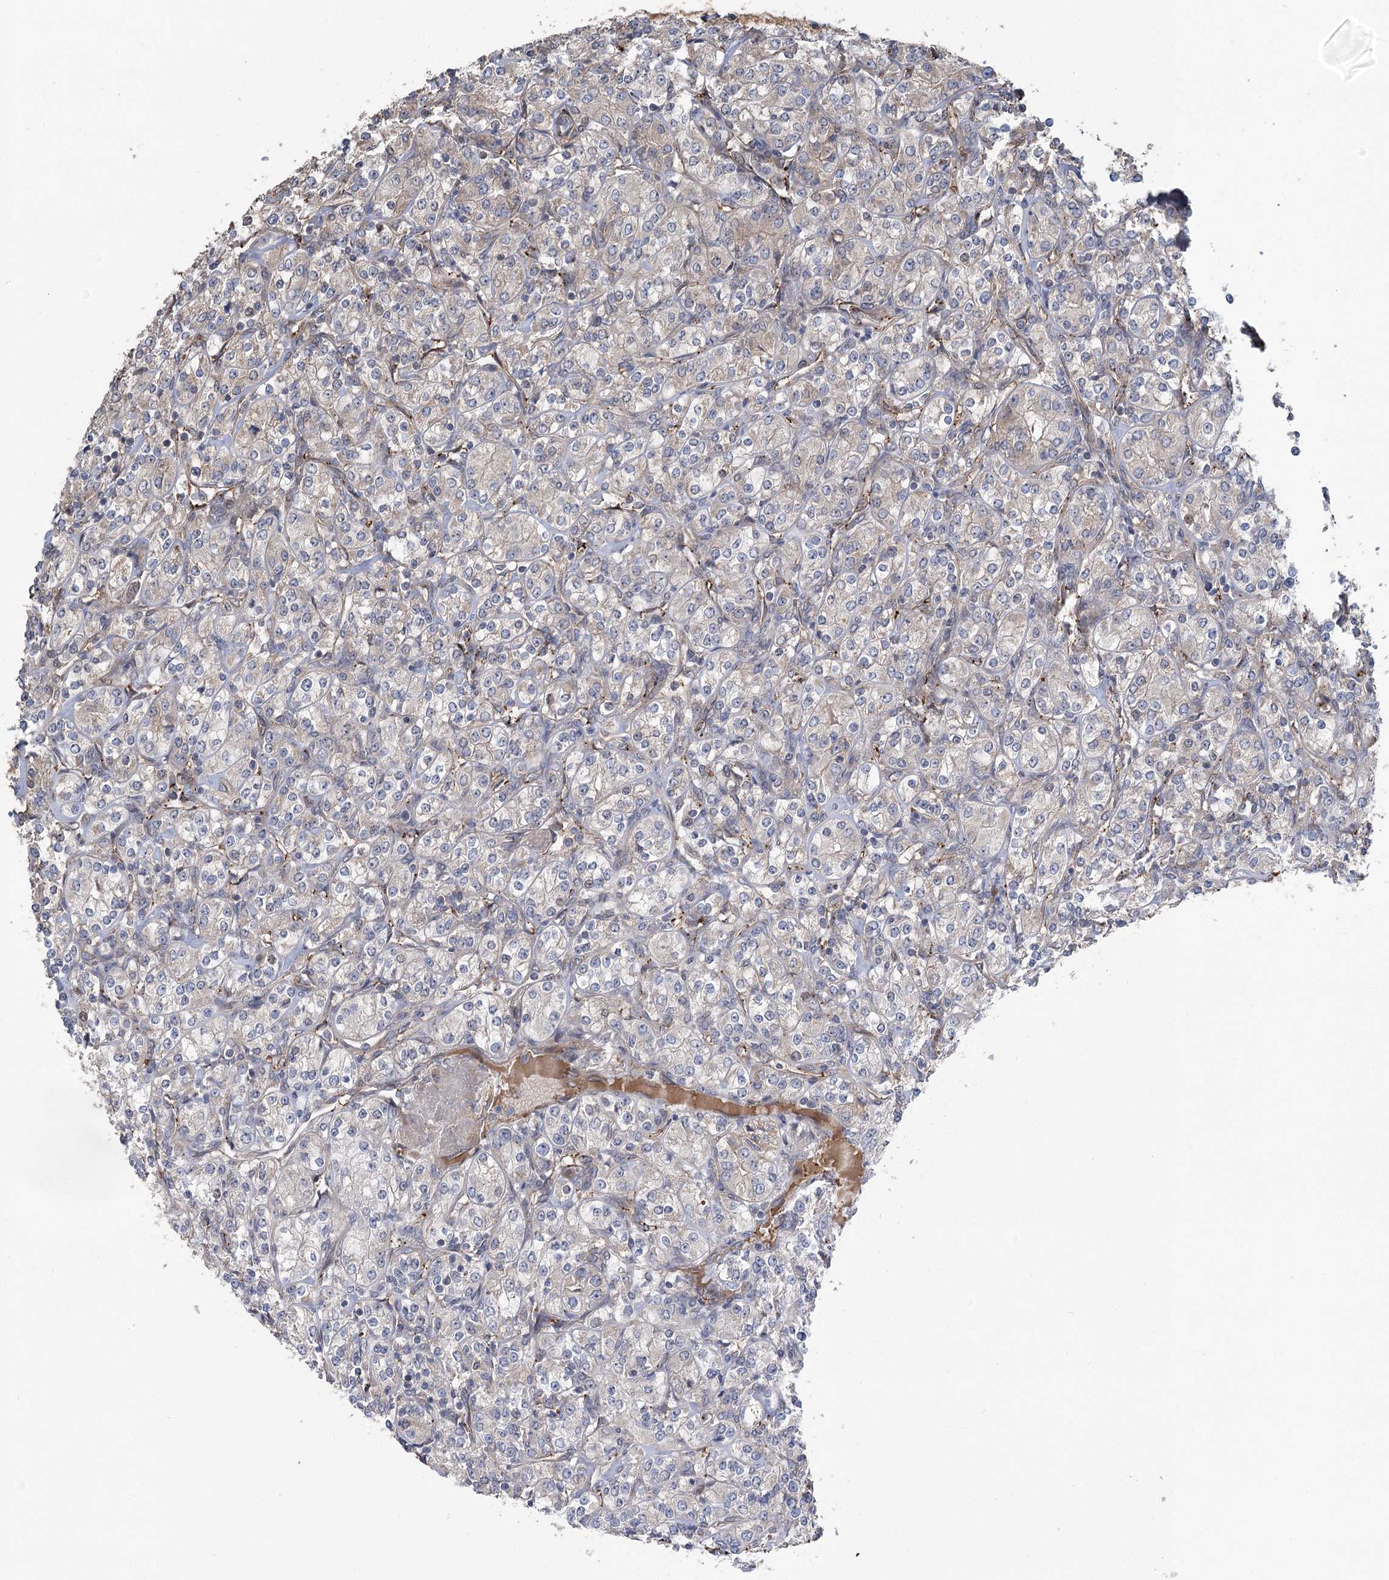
{"staining": {"intensity": "weak", "quantity": "<25%", "location": "cytoplasmic/membranous"}, "tissue": "renal cancer", "cell_type": "Tumor cells", "image_type": "cancer", "snomed": [{"axis": "morphology", "description": "Adenocarcinoma, NOS"}, {"axis": "topography", "description": "Kidney"}], "caption": "Protein analysis of renal cancer (adenocarcinoma) demonstrates no significant positivity in tumor cells.", "gene": "RWDD4", "patient": {"sex": "male", "age": 77}}